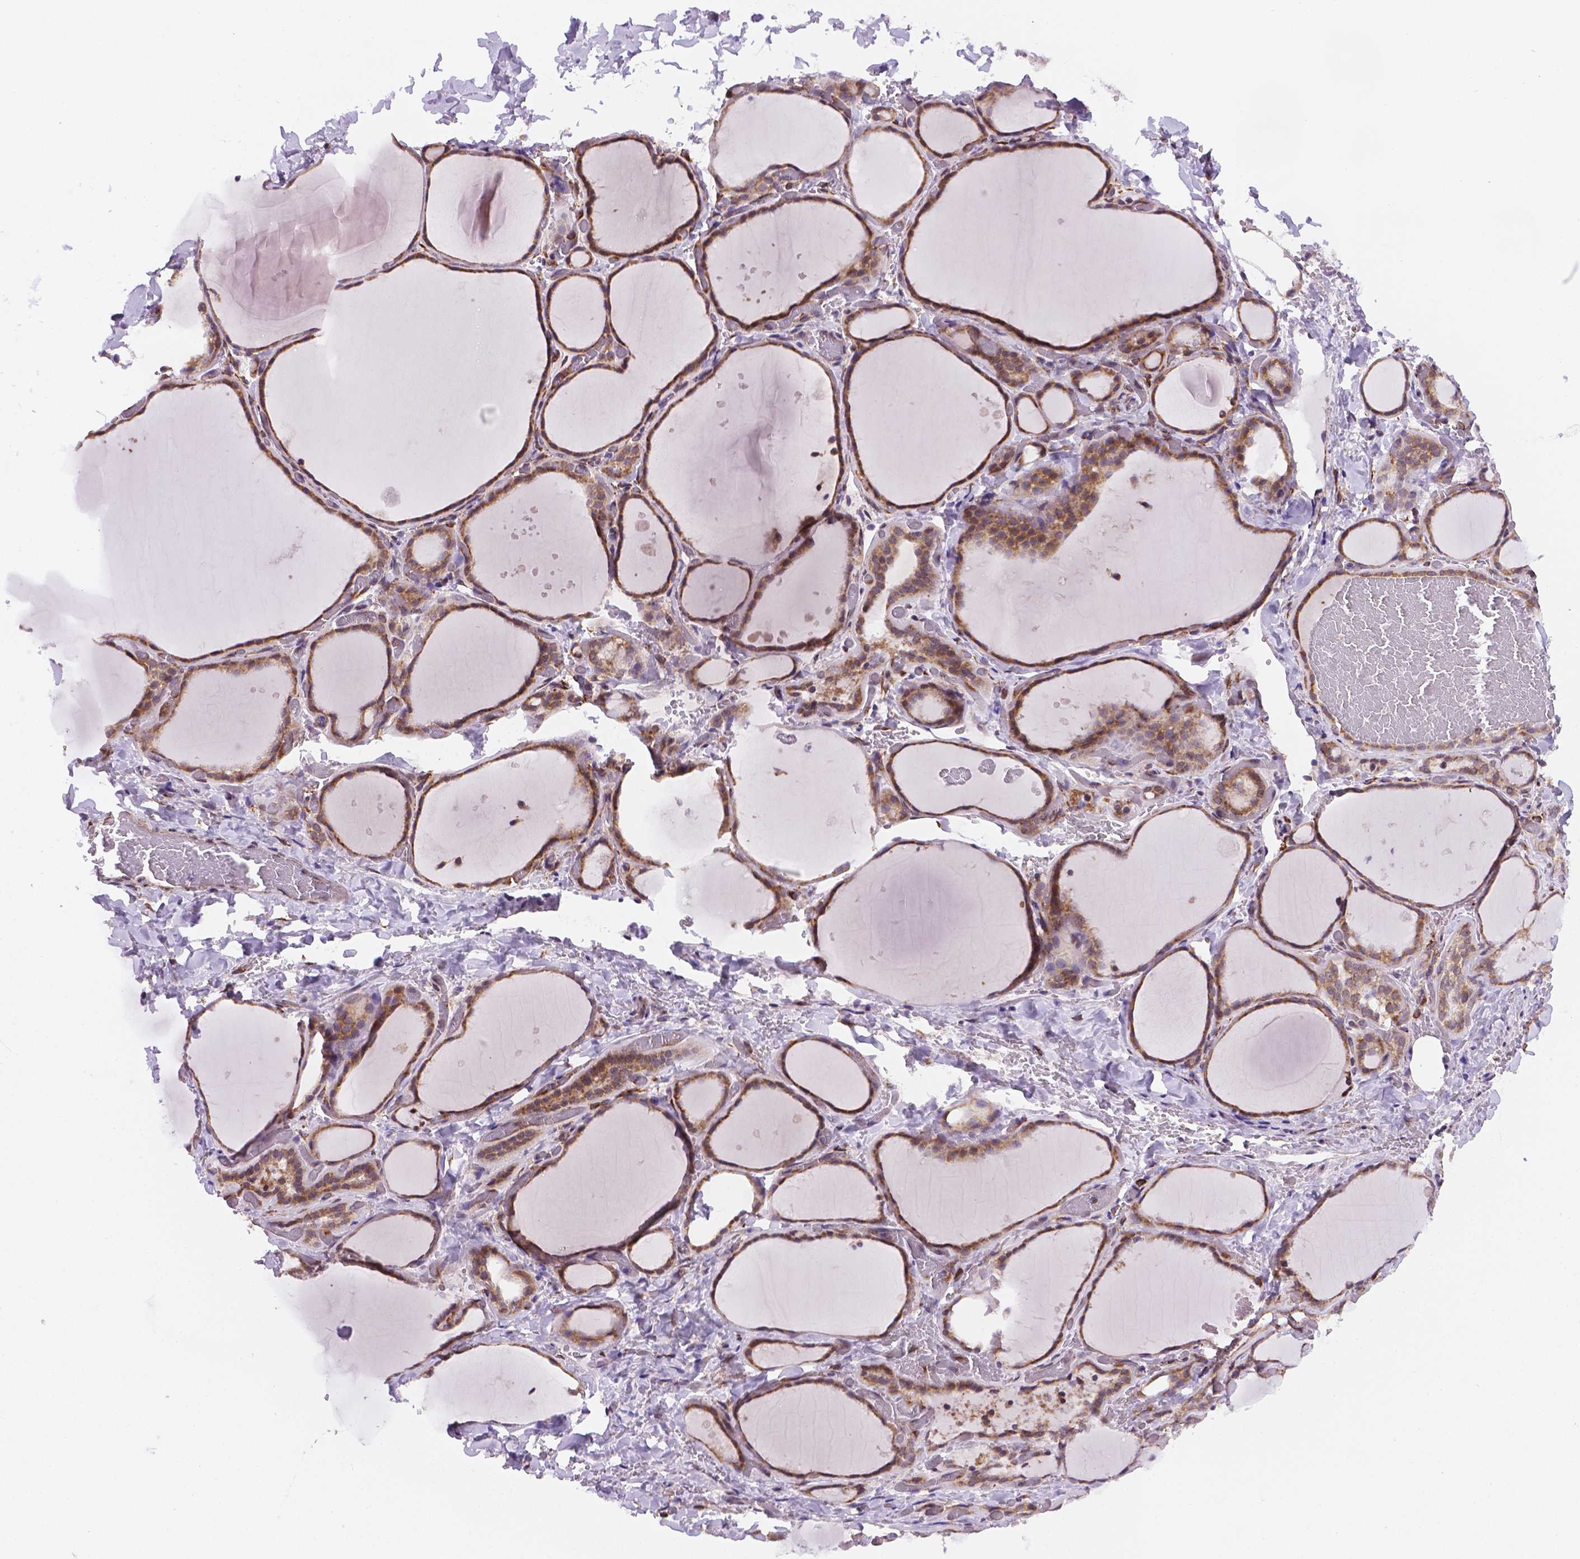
{"staining": {"intensity": "moderate", "quantity": ">75%", "location": "cytoplasmic/membranous"}, "tissue": "thyroid gland", "cell_type": "Glandular cells", "image_type": "normal", "snomed": [{"axis": "morphology", "description": "Normal tissue, NOS"}, {"axis": "topography", "description": "Thyroid gland"}], "caption": "Brown immunohistochemical staining in unremarkable human thyroid gland demonstrates moderate cytoplasmic/membranous expression in about >75% of glandular cells.", "gene": "FNIP1", "patient": {"sex": "female", "age": 36}}